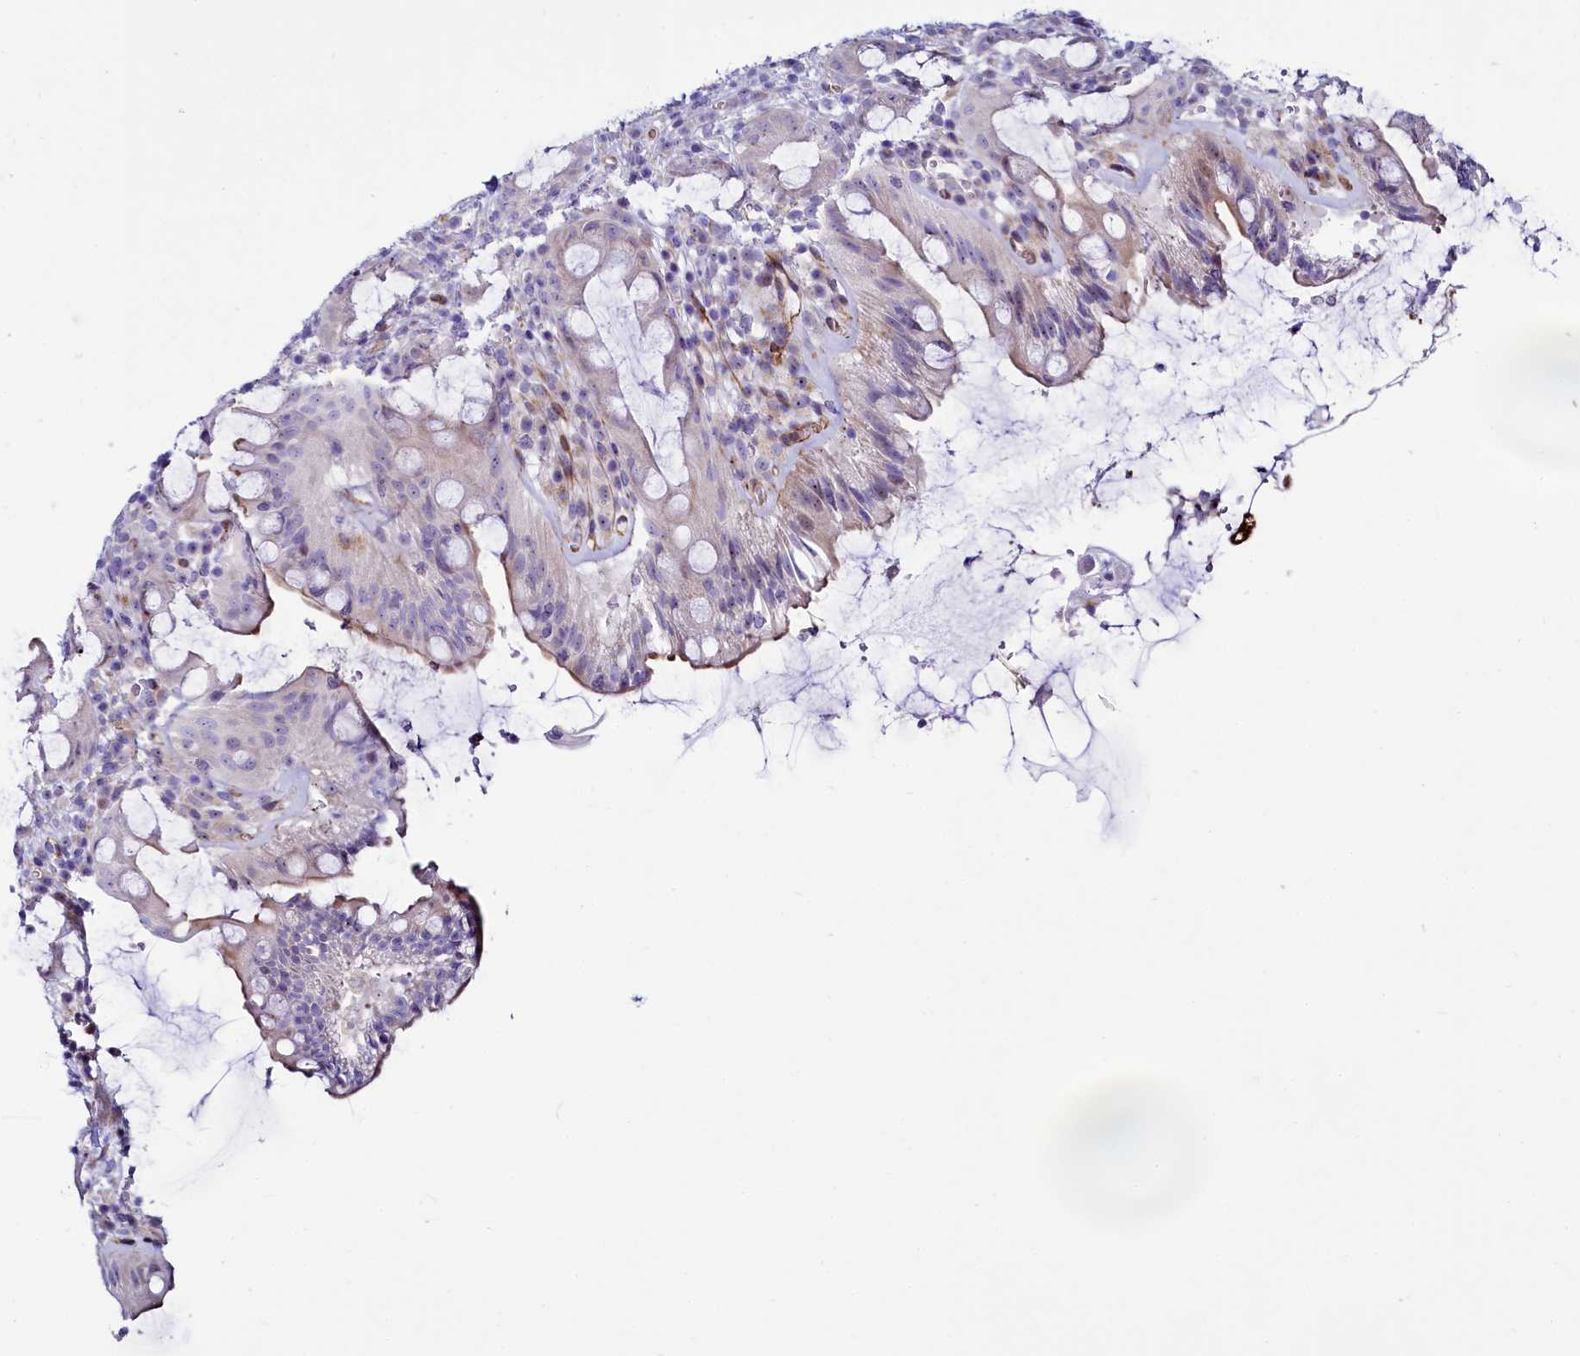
{"staining": {"intensity": "weak", "quantity": "<25%", "location": "cytoplasmic/membranous,nuclear"}, "tissue": "rectum", "cell_type": "Glandular cells", "image_type": "normal", "snomed": [{"axis": "morphology", "description": "Normal tissue, NOS"}, {"axis": "topography", "description": "Rectum"}], "caption": "Immunohistochemical staining of unremarkable human rectum demonstrates no significant positivity in glandular cells. (DAB (3,3'-diaminobenzidine) immunohistochemistry, high magnification).", "gene": "SH3TC2", "patient": {"sex": "female", "age": 57}}